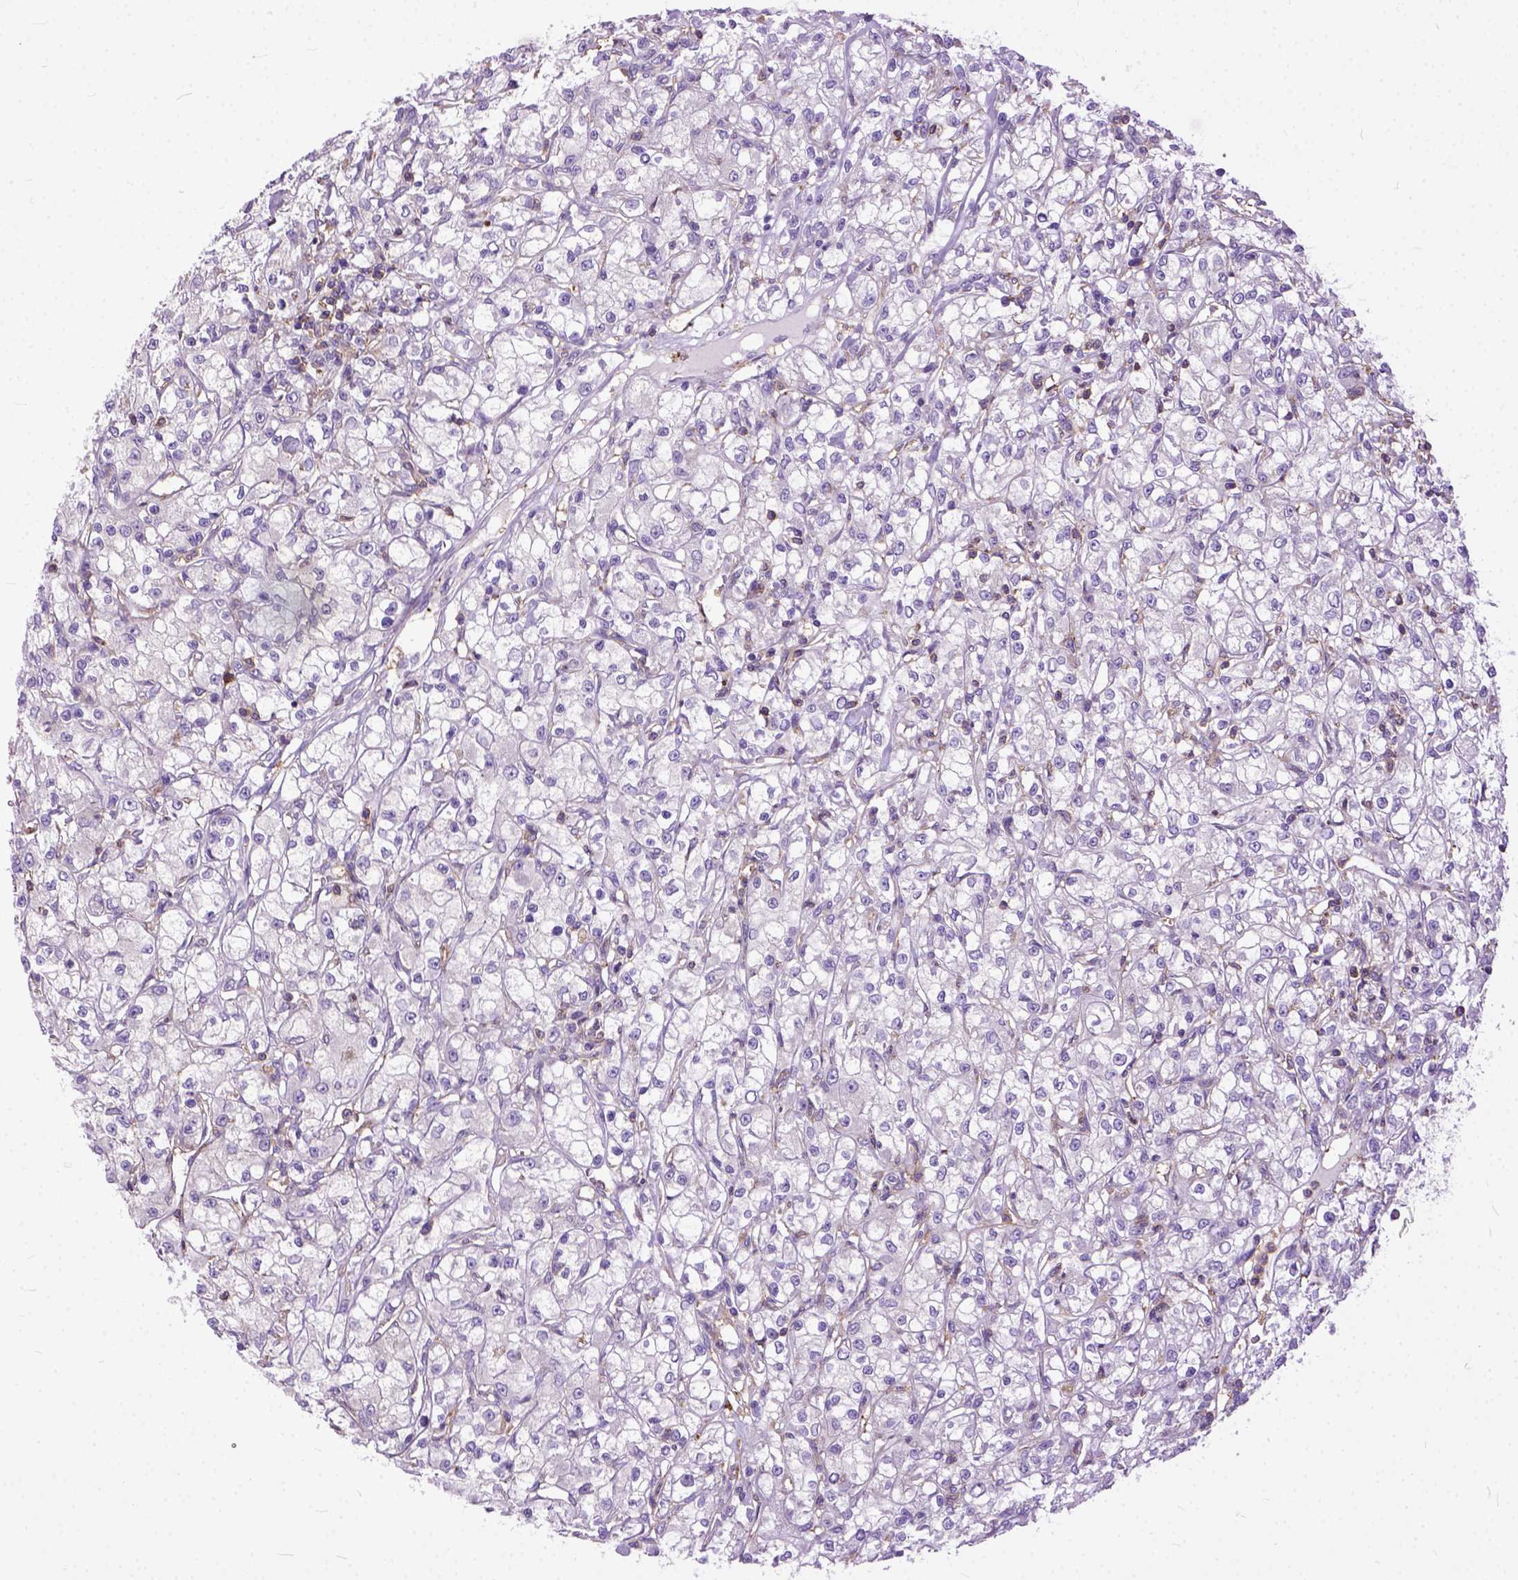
{"staining": {"intensity": "negative", "quantity": "none", "location": "none"}, "tissue": "renal cancer", "cell_type": "Tumor cells", "image_type": "cancer", "snomed": [{"axis": "morphology", "description": "Adenocarcinoma, NOS"}, {"axis": "topography", "description": "Kidney"}], "caption": "Immunohistochemical staining of human renal cancer demonstrates no significant positivity in tumor cells. Nuclei are stained in blue.", "gene": "NAMPT", "patient": {"sex": "female", "age": 59}}